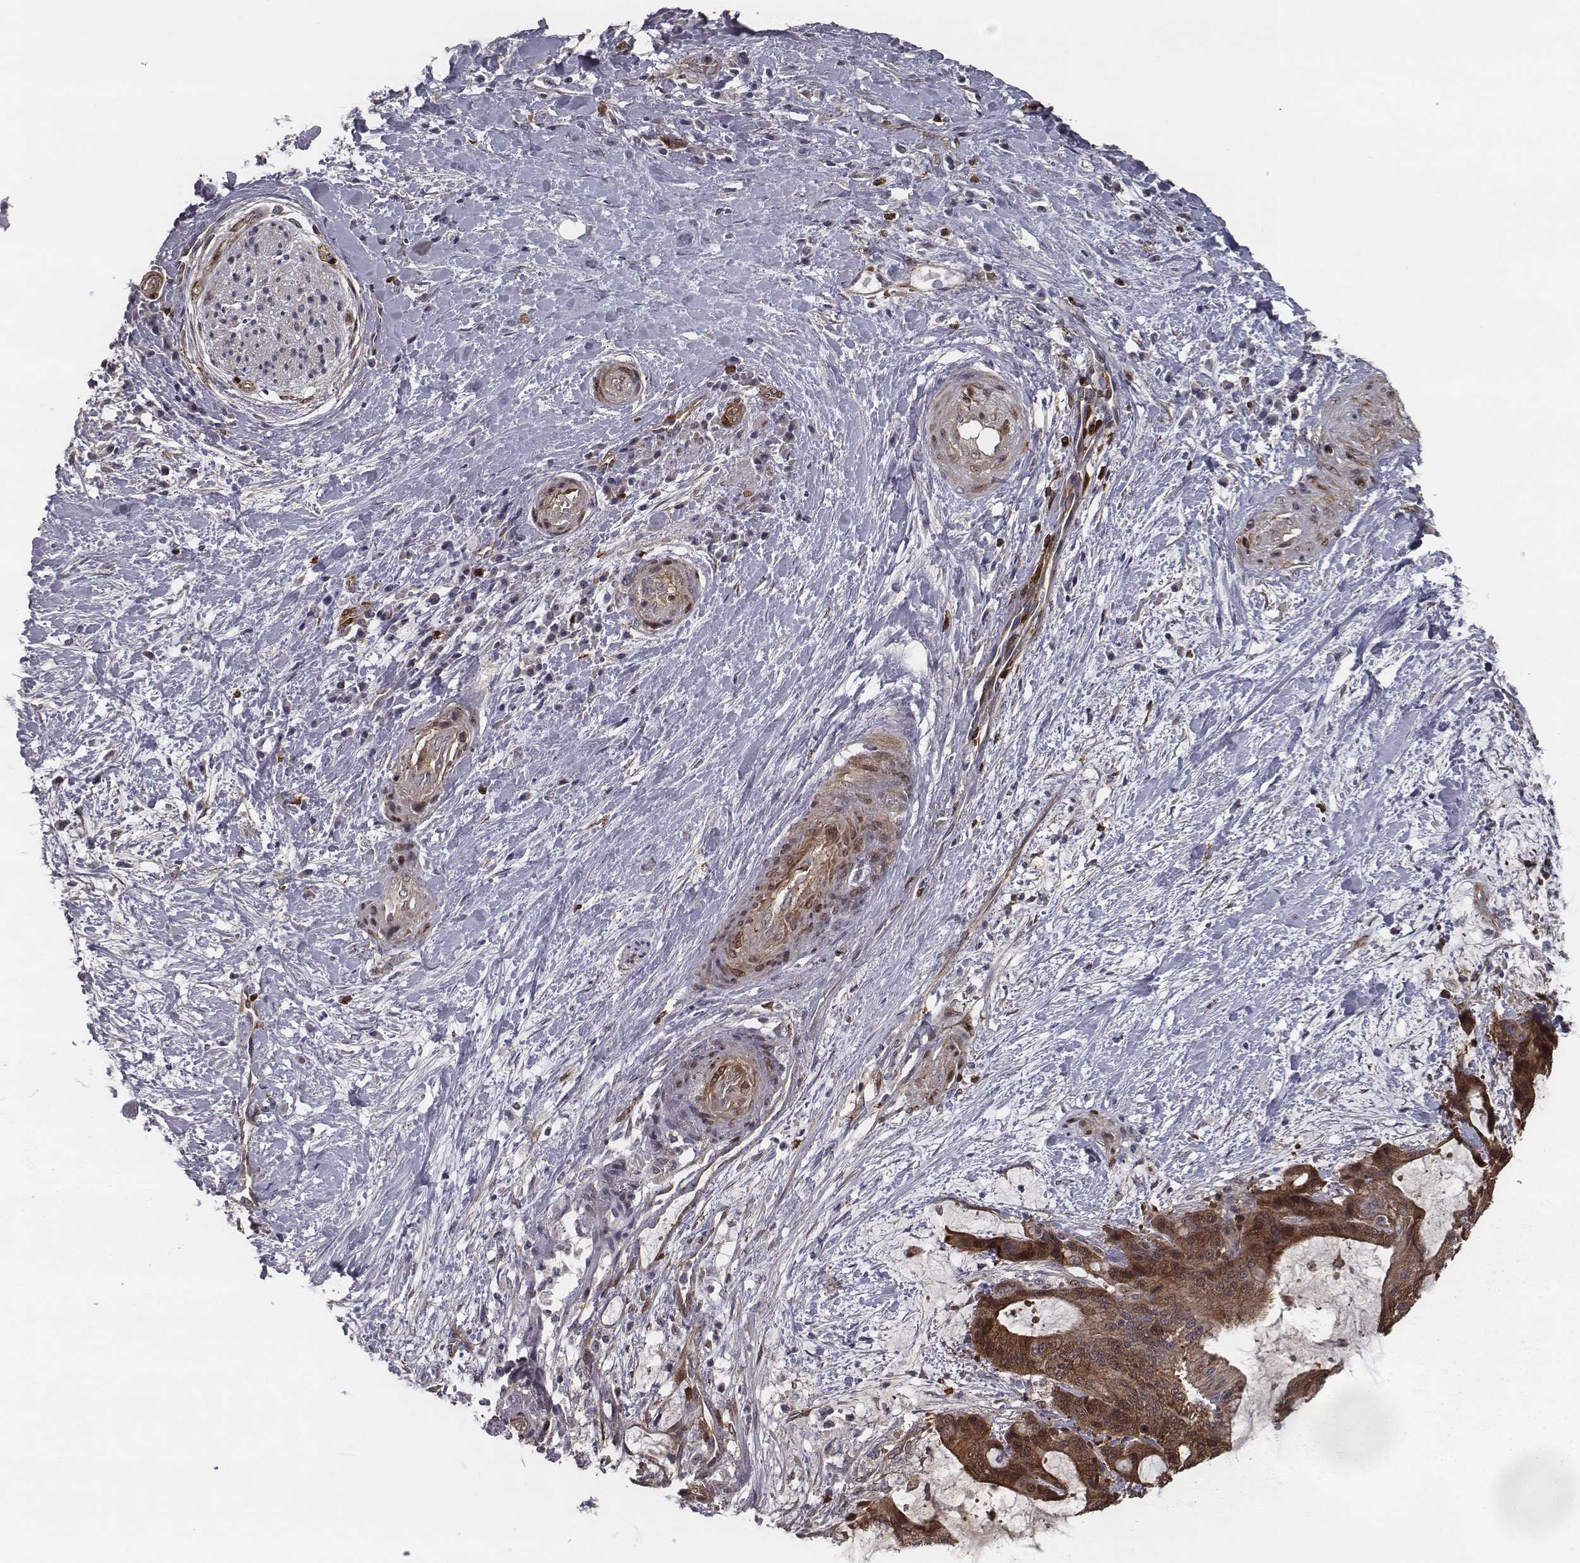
{"staining": {"intensity": "strong", "quantity": ">75%", "location": "cytoplasmic/membranous"}, "tissue": "liver cancer", "cell_type": "Tumor cells", "image_type": "cancer", "snomed": [{"axis": "morphology", "description": "Cholangiocarcinoma"}, {"axis": "topography", "description": "Liver"}], "caption": "Liver cancer (cholangiocarcinoma) stained for a protein reveals strong cytoplasmic/membranous positivity in tumor cells.", "gene": "ISYNA1", "patient": {"sex": "female", "age": 73}}